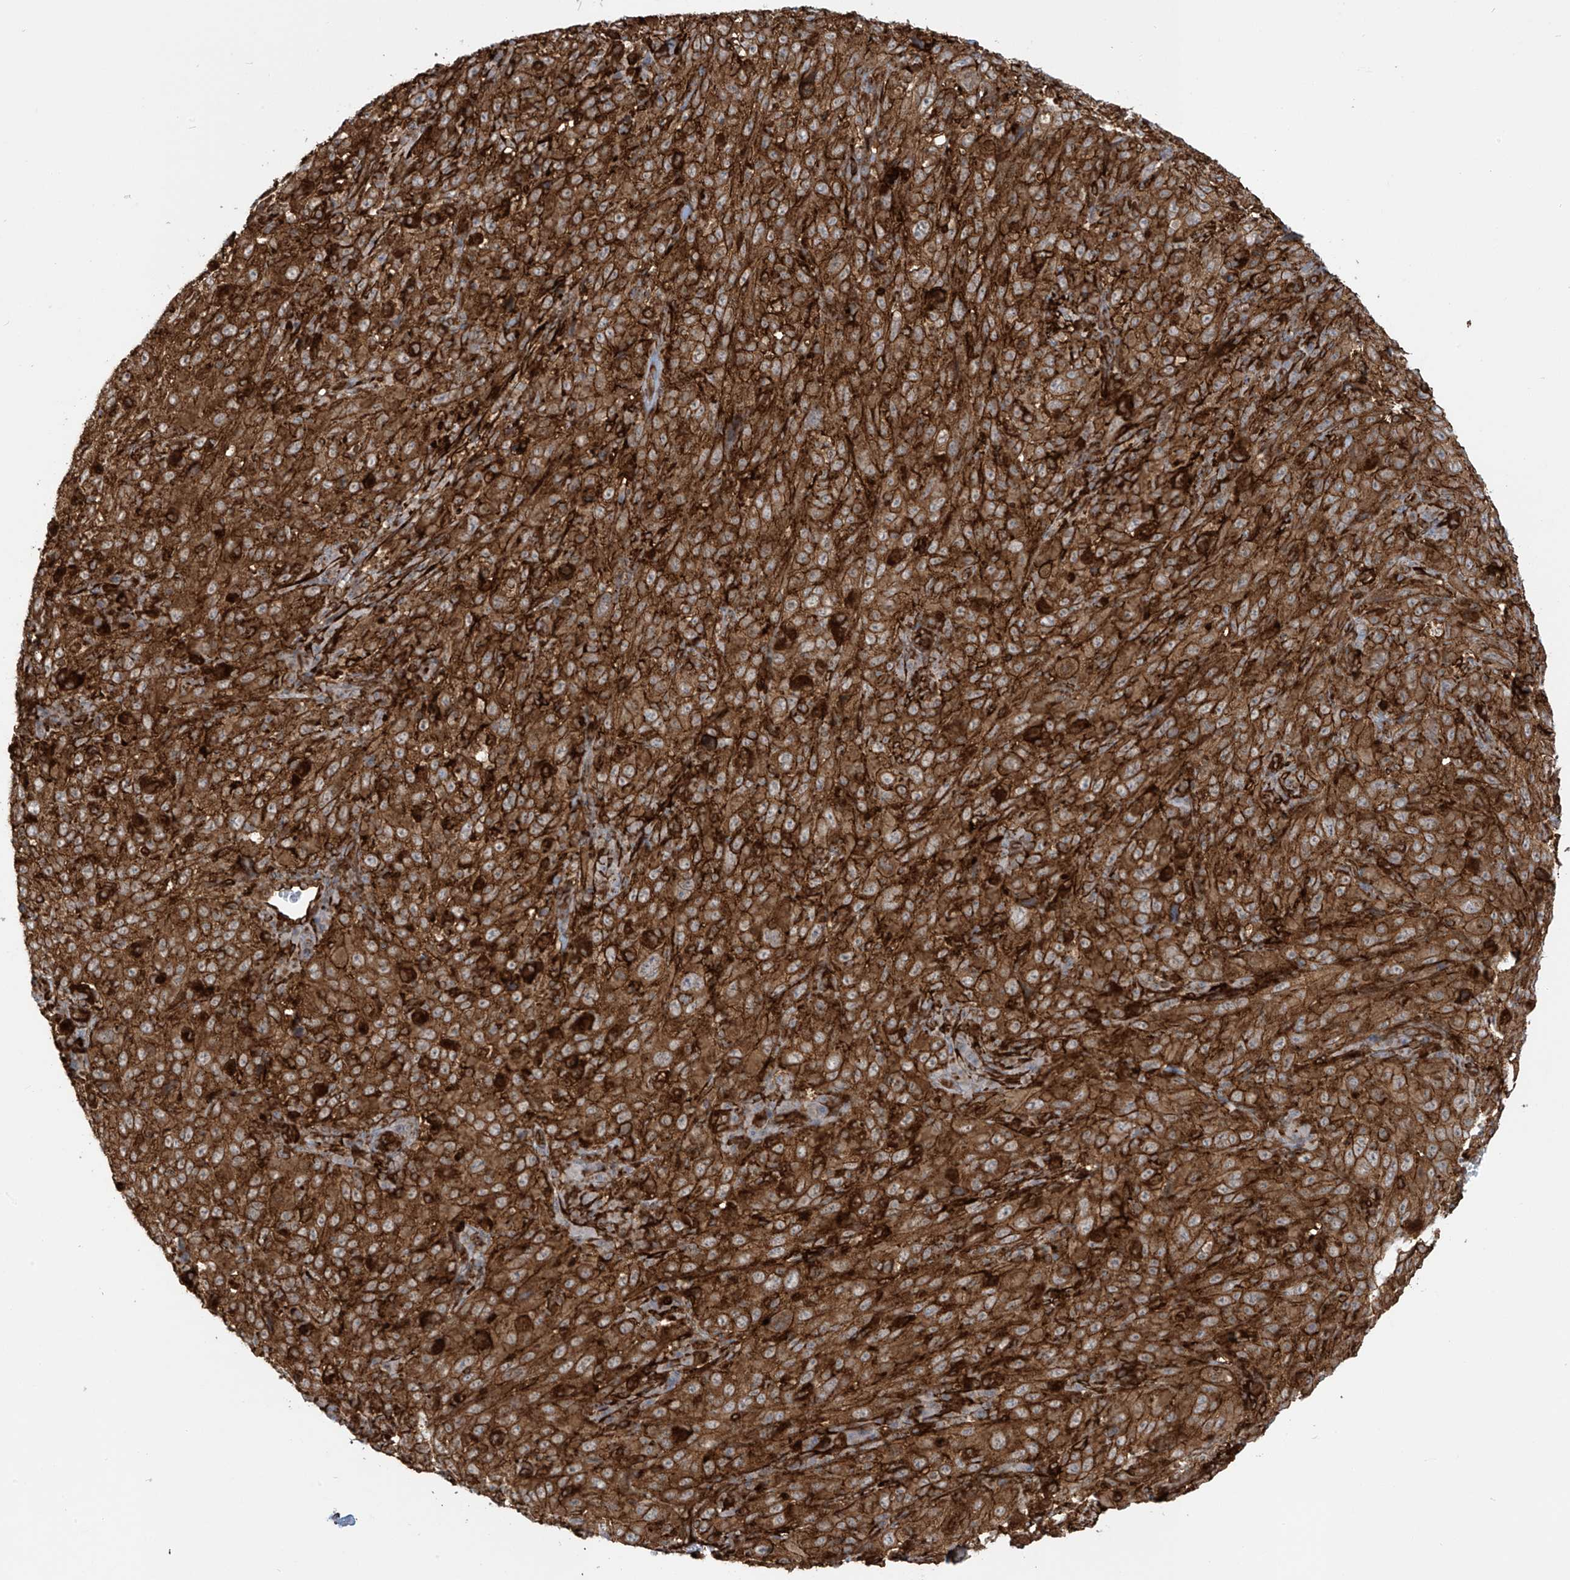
{"staining": {"intensity": "strong", "quantity": ">75%", "location": "cytoplasmic/membranous"}, "tissue": "cervical cancer", "cell_type": "Tumor cells", "image_type": "cancer", "snomed": [{"axis": "morphology", "description": "Squamous cell carcinoma, NOS"}, {"axis": "topography", "description": "Cervix"}], "caption": "Strong cytoplasmic/membranous protein staining is seen in approximately >75% of tumor cells in cervical cancer (squamous cell carcinoma). (DAB IHC, brown staining for protein, blue staining for nuclei).", "gene": "SLC9A2", "patient": {"sex": "female", "age": 46}}